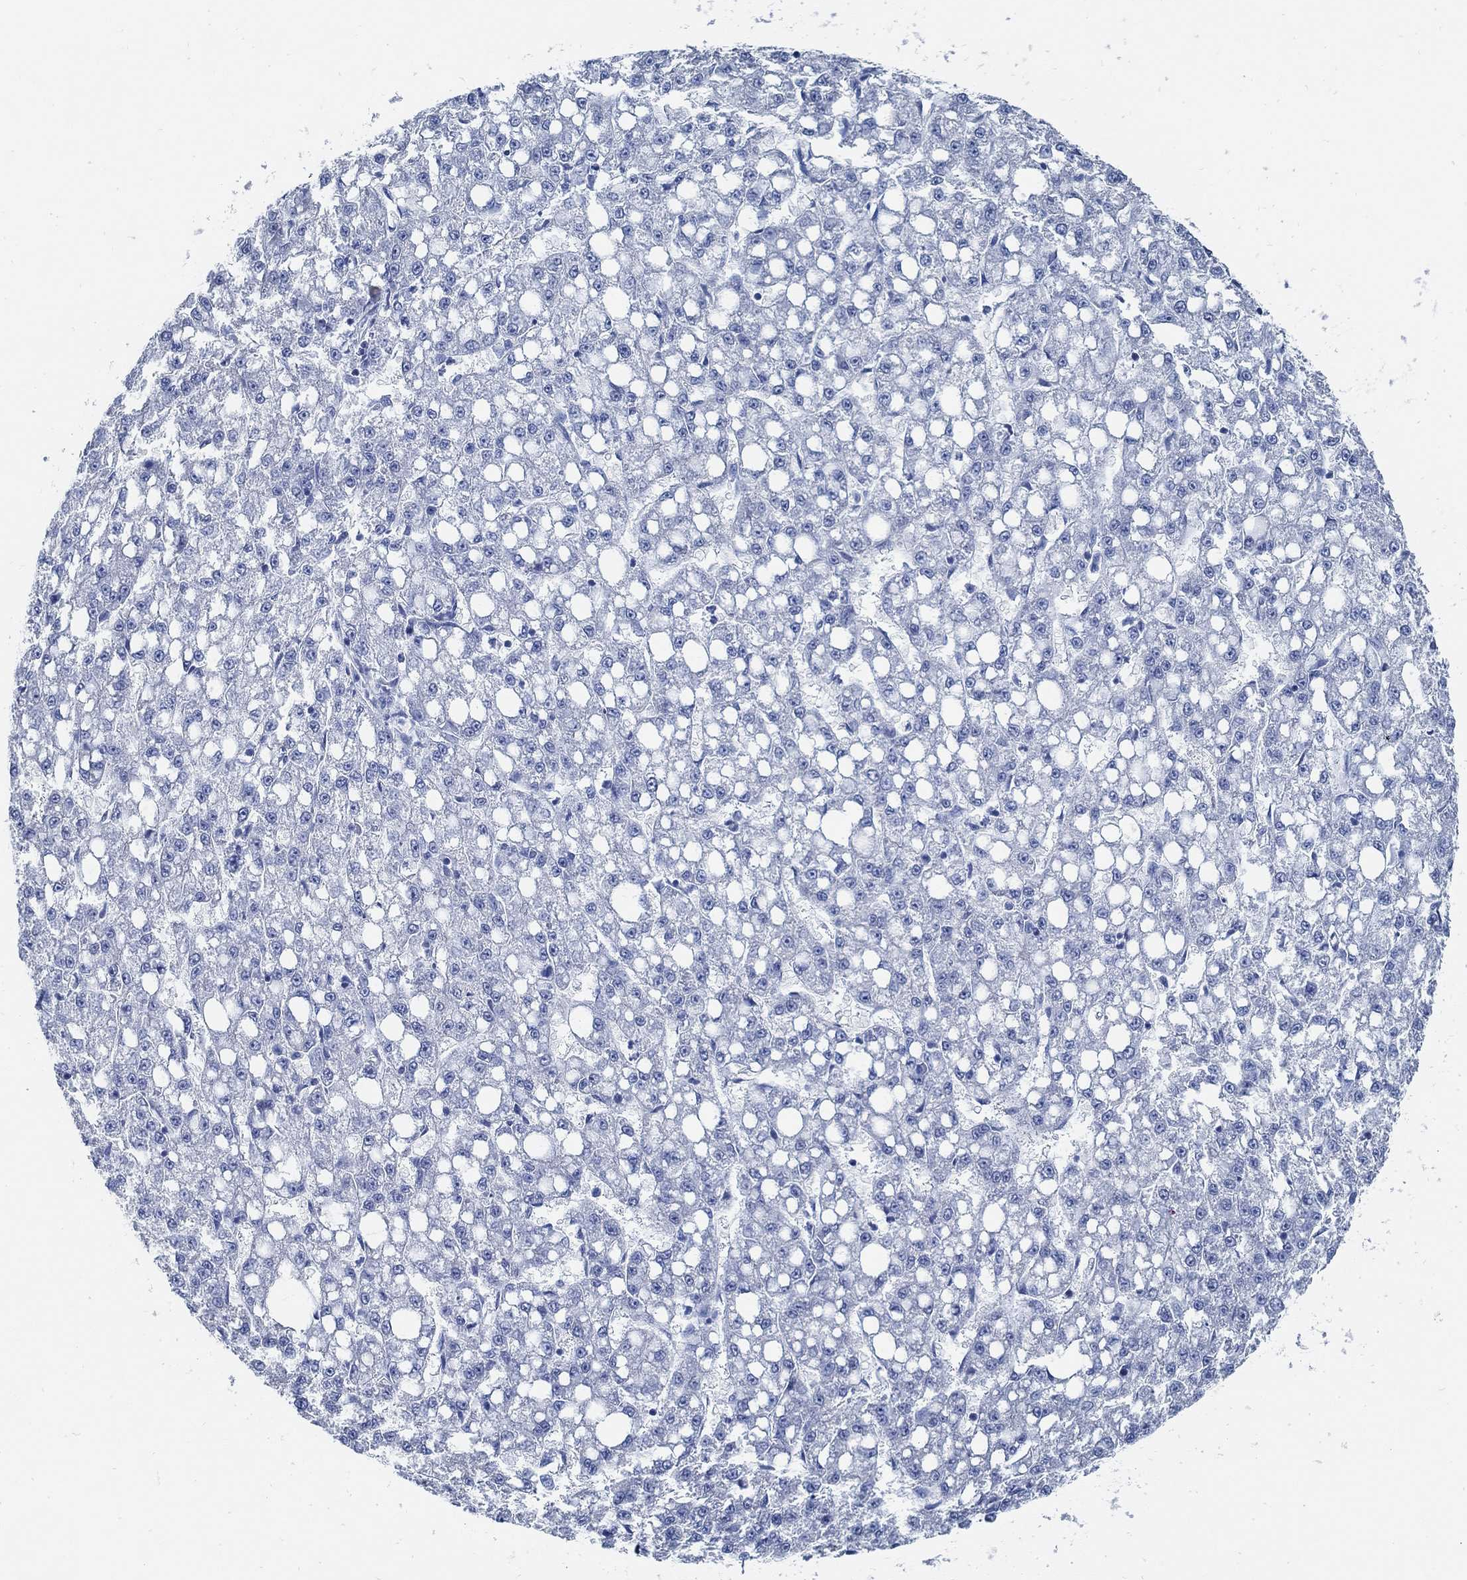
{"staining": {"intensity": "negative", "quantity": "none", "location": "none"}, "tissue": "liver cancer", "cell_type": "Tumor cells", "image_type": "cancer", "snomed": [{"axis": "morphology", "description": "Carcinoma, Hepatocellular, NOS"}, {"axis": "topography", "description": "Liver"}], "caption": "Immunohistochemistry of human liver cancer (hepatocellular carcinoma) shows no expression in tumor cells.", "gene": "SLC45A1", "patient": {"sex": "female", "age": 65}}